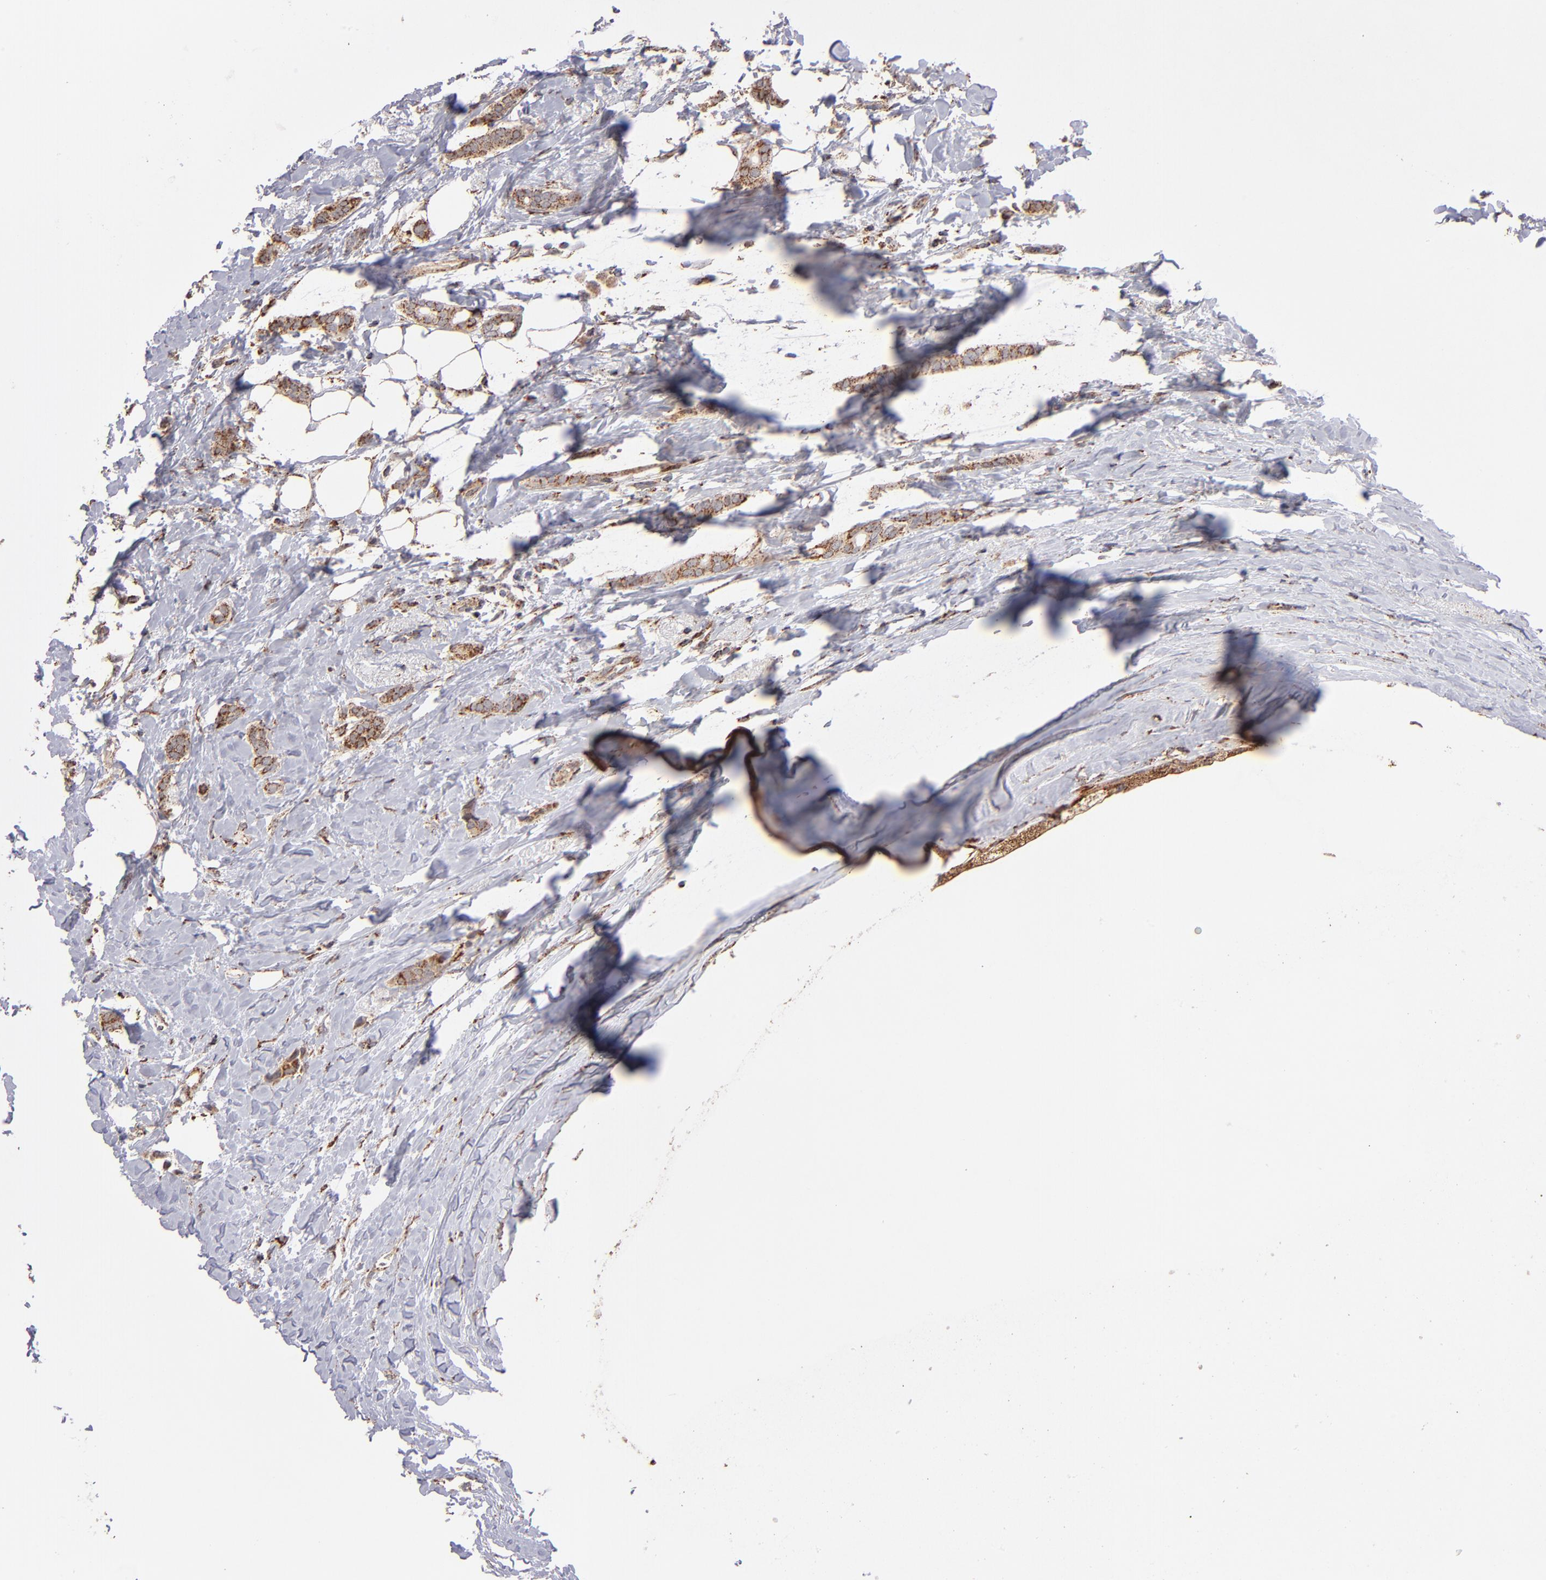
{"staining": {"intensity": "moderate", "quantity": ">75%", "location": "cytoplasmic/membranous"}, "tissue": "breast cancer", "cell_type": "Tumor cells", "image_type": "cancer", "snomed": [{"axis": "morphology", "description": "Duct carcinoma"}, {"axis": "topography", "description": "Breast"}], "caption": "Breast infiltrating ductal carcinoma stained for a protein reveals moderate cytoplasmic/membranous positivity in tumor cells.", "gene": "DLST", "patient": {"sex": "female", "age": 54}}